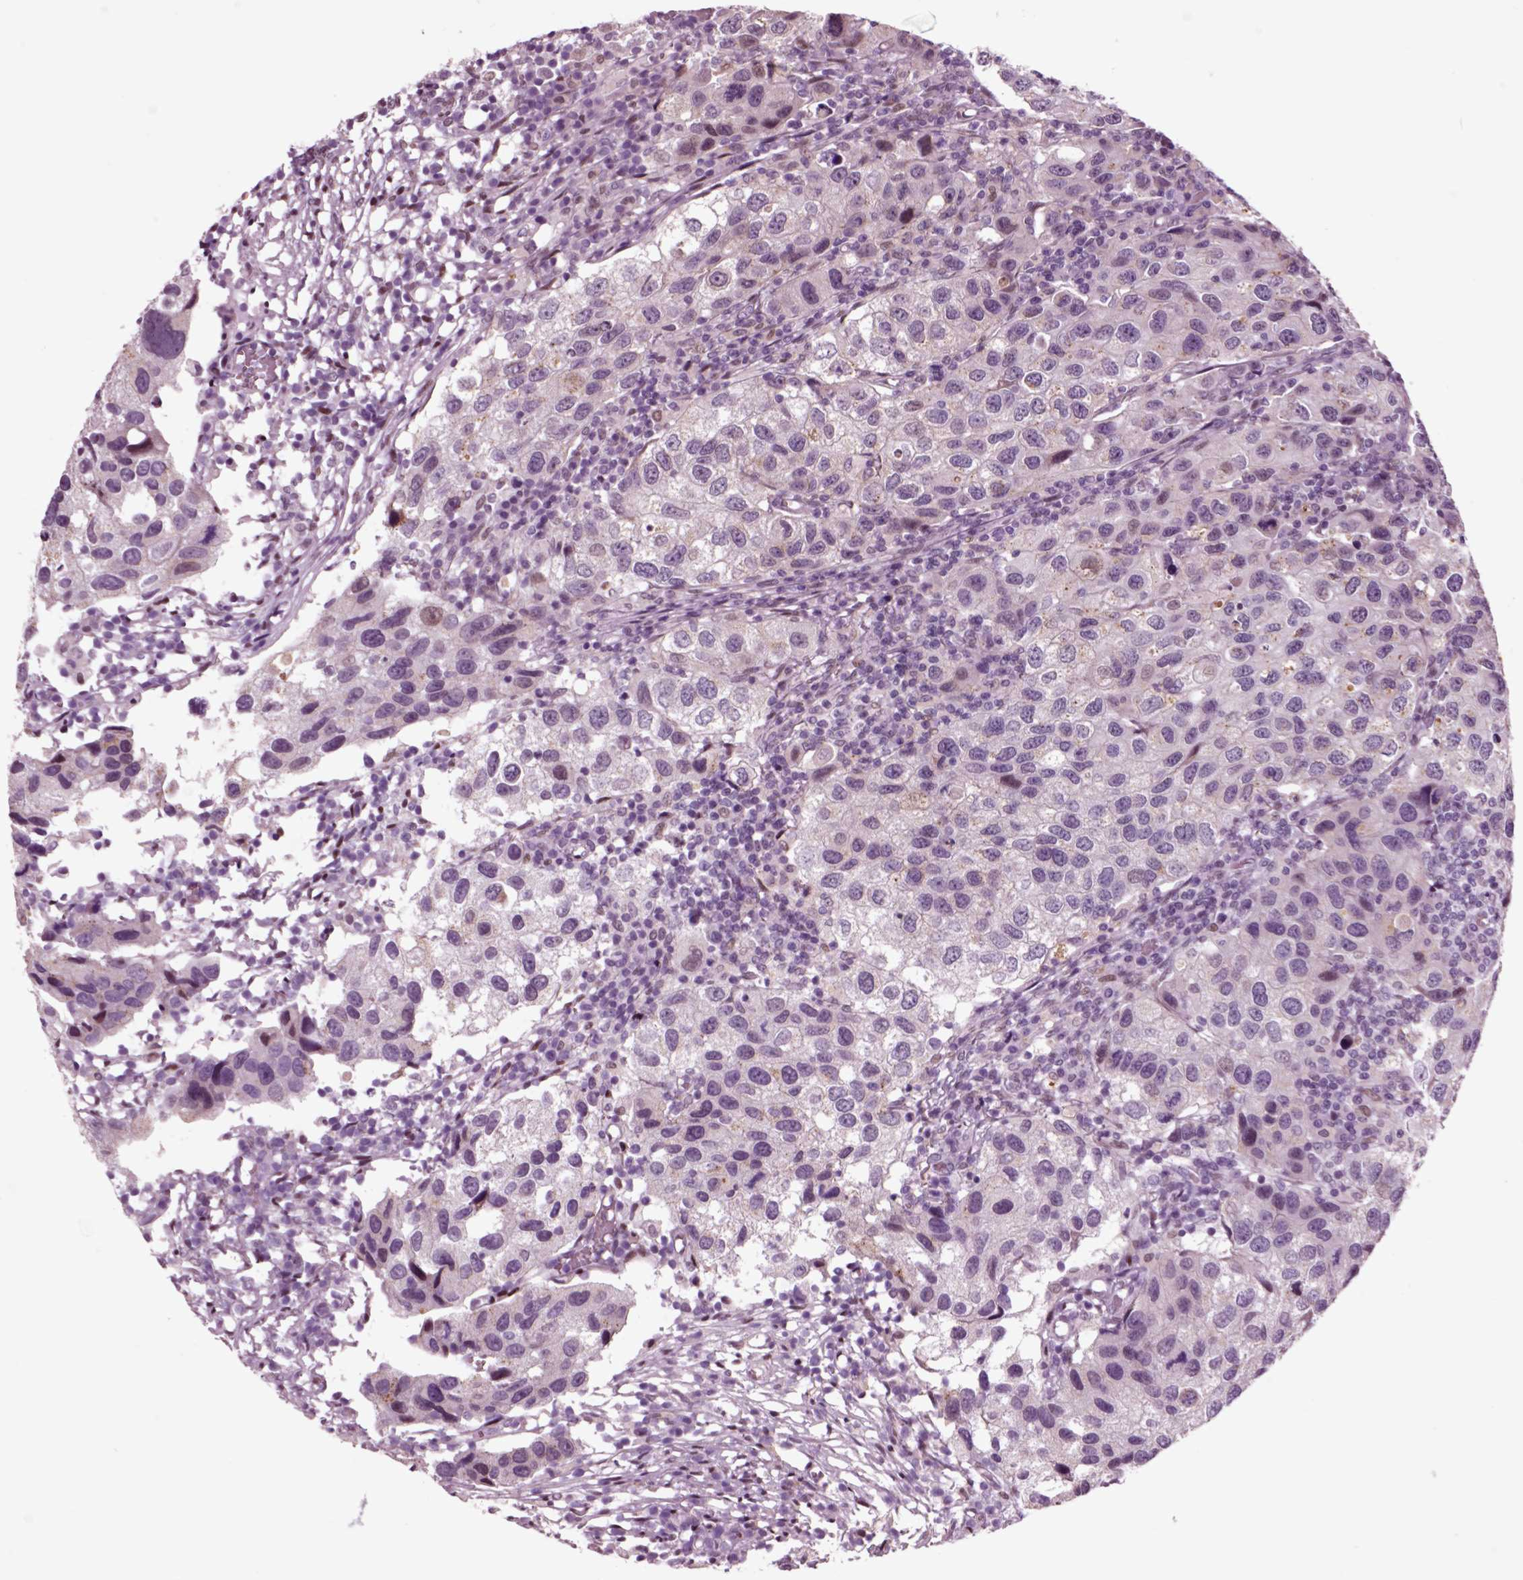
{"staining": {"intensity": "negative", "quantity": "none", "location": "none"}, "tissue": "urothelial cancer", "cell_type": "Tumor cells", "image_type": "cancer", "snomed": [{"axis": "morphology", "description": "Urothelial carcinoma, High grade"}, {"axis": "topography", "description": "Urinary bladder"}], "caption": "Tumor cells show no significant protein expression in urothelial carcinoma (high-grade).", "gene": "CHGB", "patient": {"sex": "male", "age": 79}}